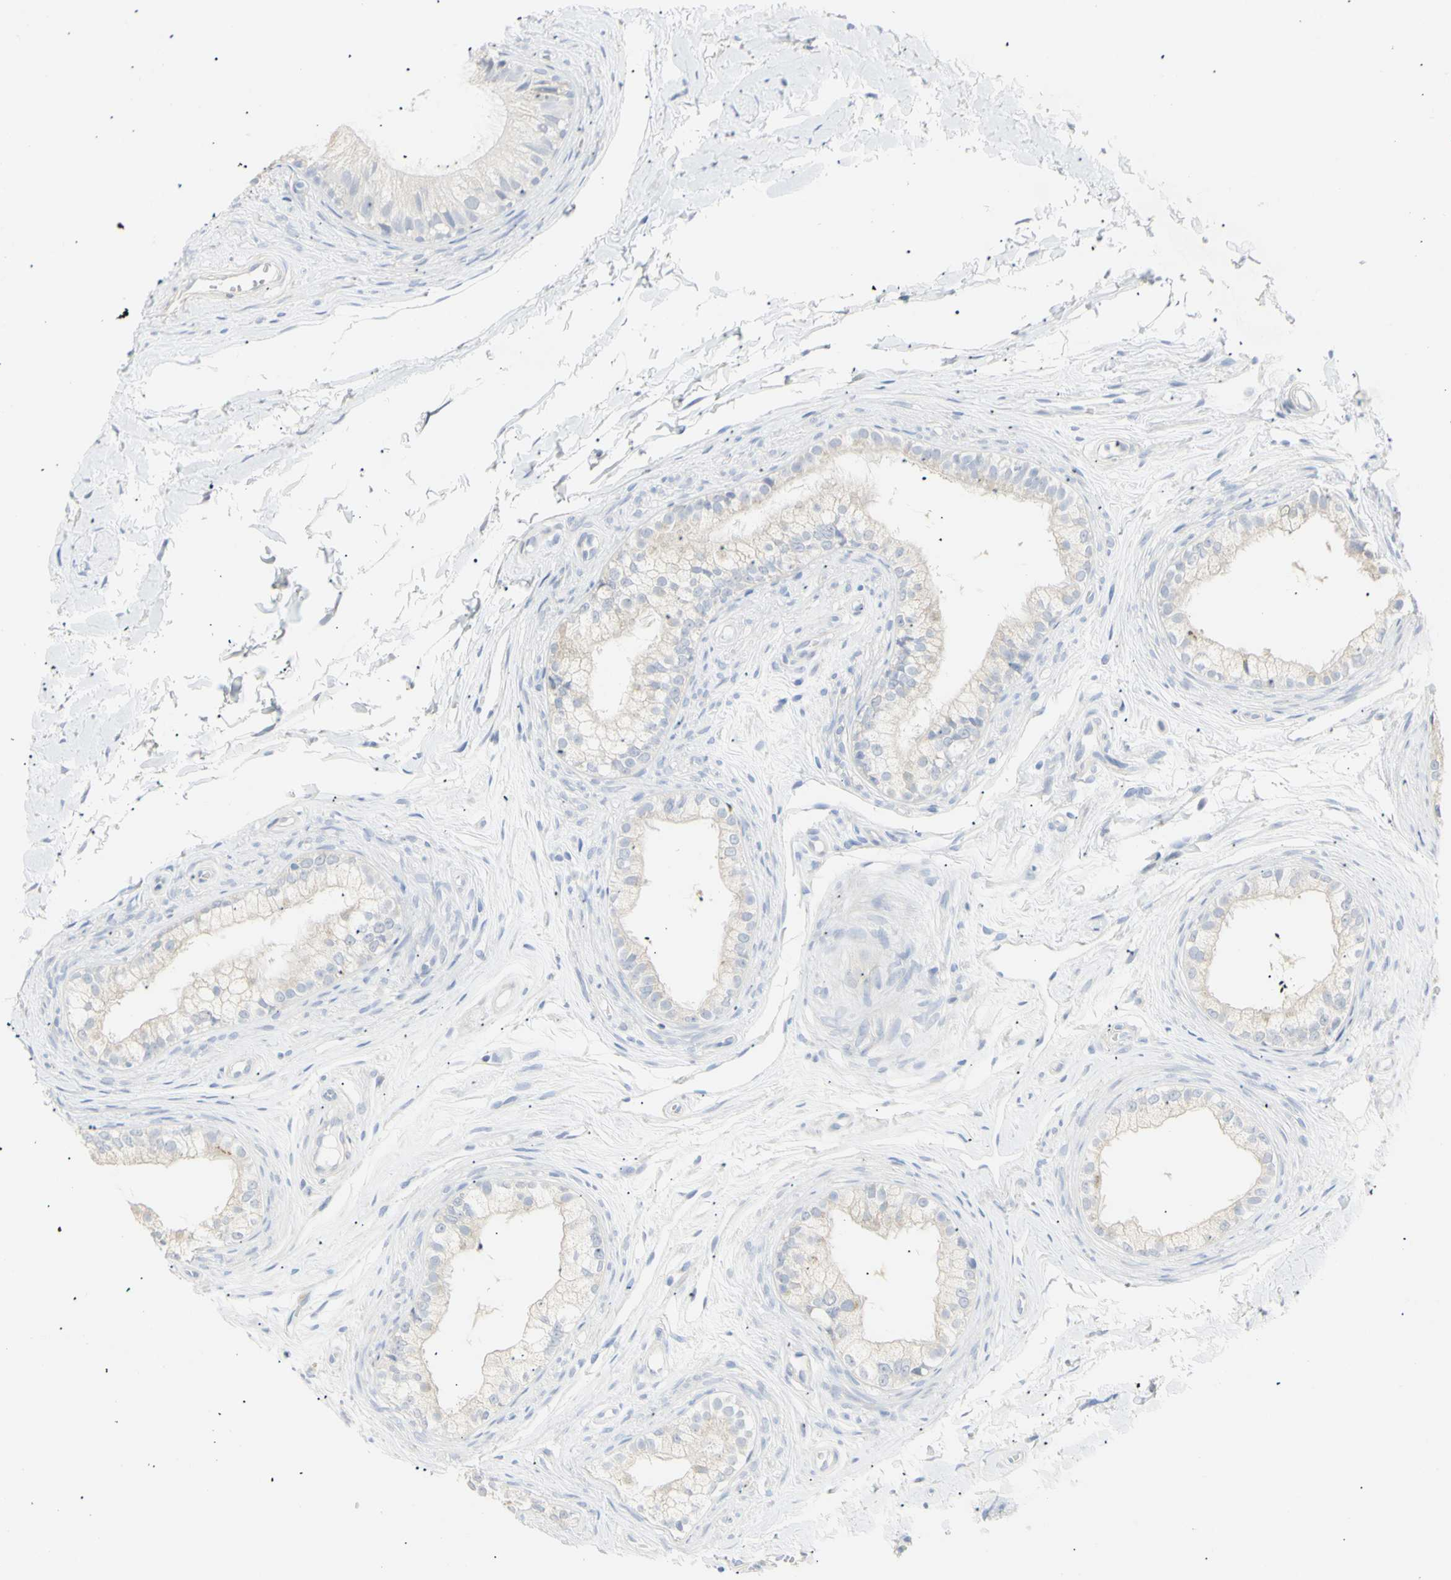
{"staining": {"intensity": "weak", "quantity": ">75%", "location": "cytoplasmic/membranous"}, "tissue": "epididymis", "cell_type": "Glandular cells", "image_type": "normal", "snomed": [{"axis": "morphology", "description": "Normal tissue, NOS"}, {"axis": "topography", "description": "Epididymis"}], "caption": "Epididymis stained for a protein (brown) exhibits weak cytoplasmic/membranous positive expression in approximately >75% of glandular cells.", "gene": "B4GALNT3", "patient": {"sex": "male", "age": 56}}